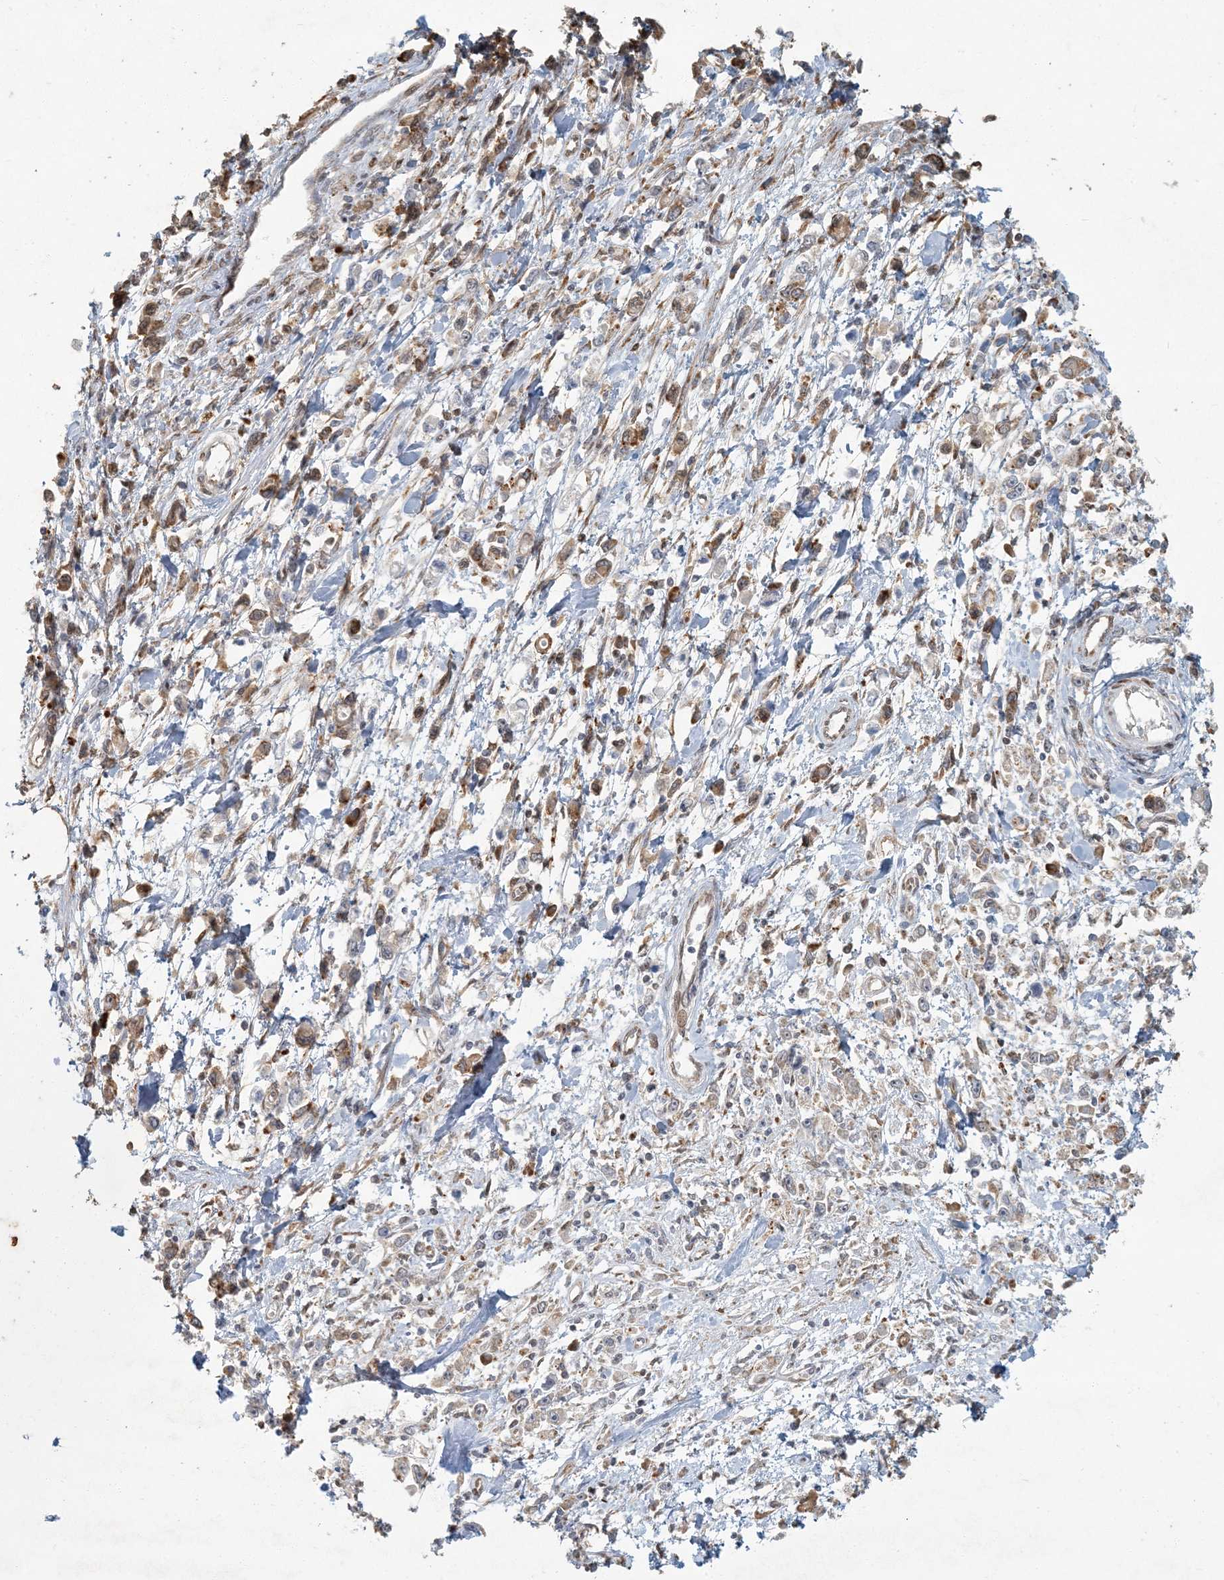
{"staining": {"intensity": "moderate", "quantity": ">75%", "location": "cytoplasmic/membranous"}, "tissue": "stomach cancer", "cell_type": "Tumor cells", "image_type": "cancer", "snomed": [{"axis": "morphology", "description": "Adenocarcinoma, NOS"}, {"axis": "topography", "description": "Stomach"}], "caption": "The immunohistochemical stain labels moderate cytoplasmic/membranous staining in tumor cells of stomach adenocarcinoma tissue. The protein of interest is shown in brown color, while the nuclei are stained blue.", "gene": "AK9", "patient": {"sex": "female", "age": 59}}